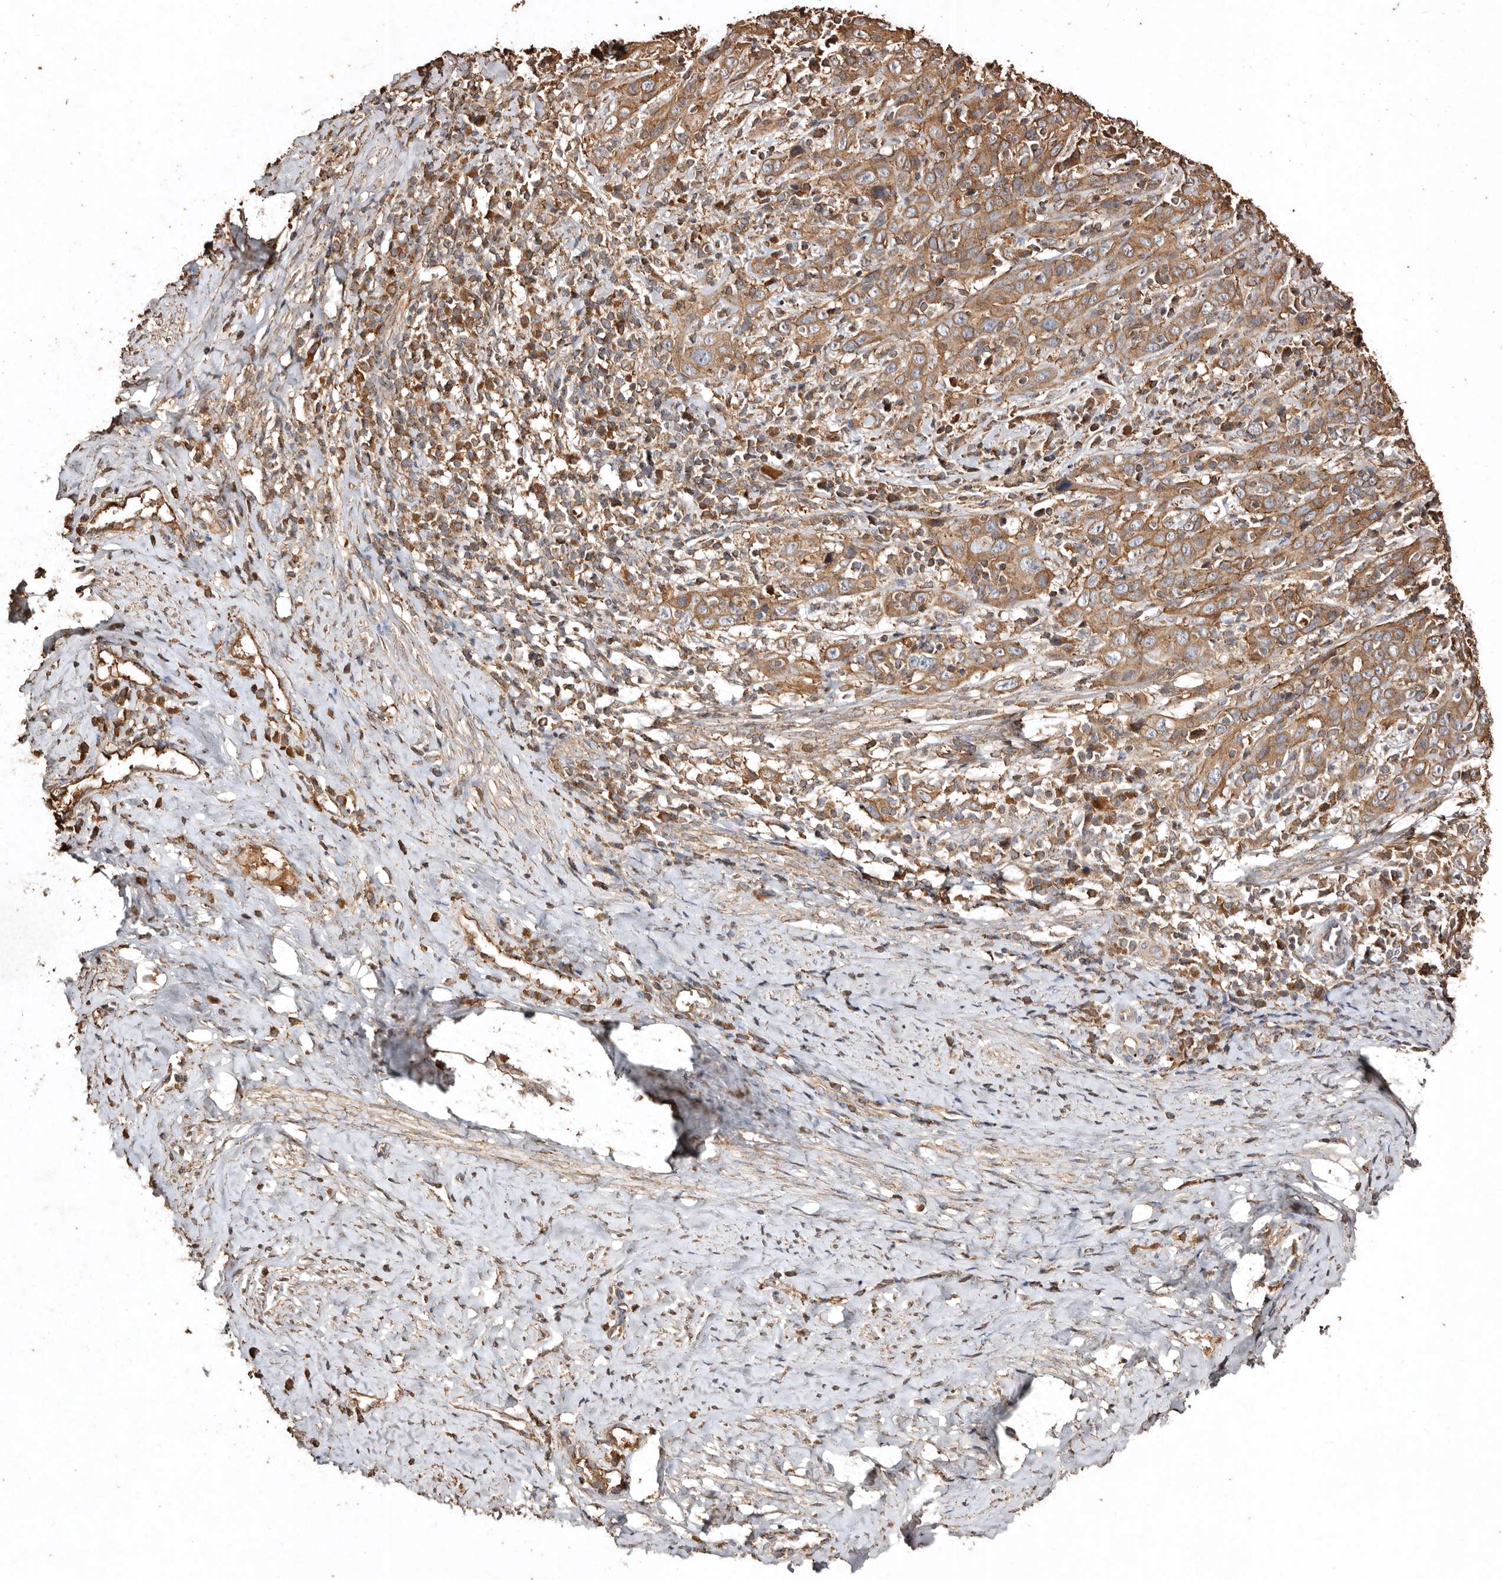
{"staining": {"intensity": "moderate", "quantity": ">75%", "location": "cytoplasmic/membranous"}, "tissue": "cervical cancer", "cell_type": "Tumor cells", "image_type": "cancer", "snomed": [{"axis": "morphology", "description": "Squamous cell carcinoma, NOS"}, {"axis": "topography", "description": "Cervix"}], "caption": "Squamous cell carcinoma (cervical) stained with IHC demonstrates moderate cytoplasmic/membranous staining in approximately >75% of tumor cells. The staining was performed using DAB (3,3'-diaminobenzidine) to visualize the protein expression in brown, while the nuclei were stained in blue with hematoxylin (Magnification: 20x).", "gene": "FARS2", "patient": {"sex": "female", "age": 46}}